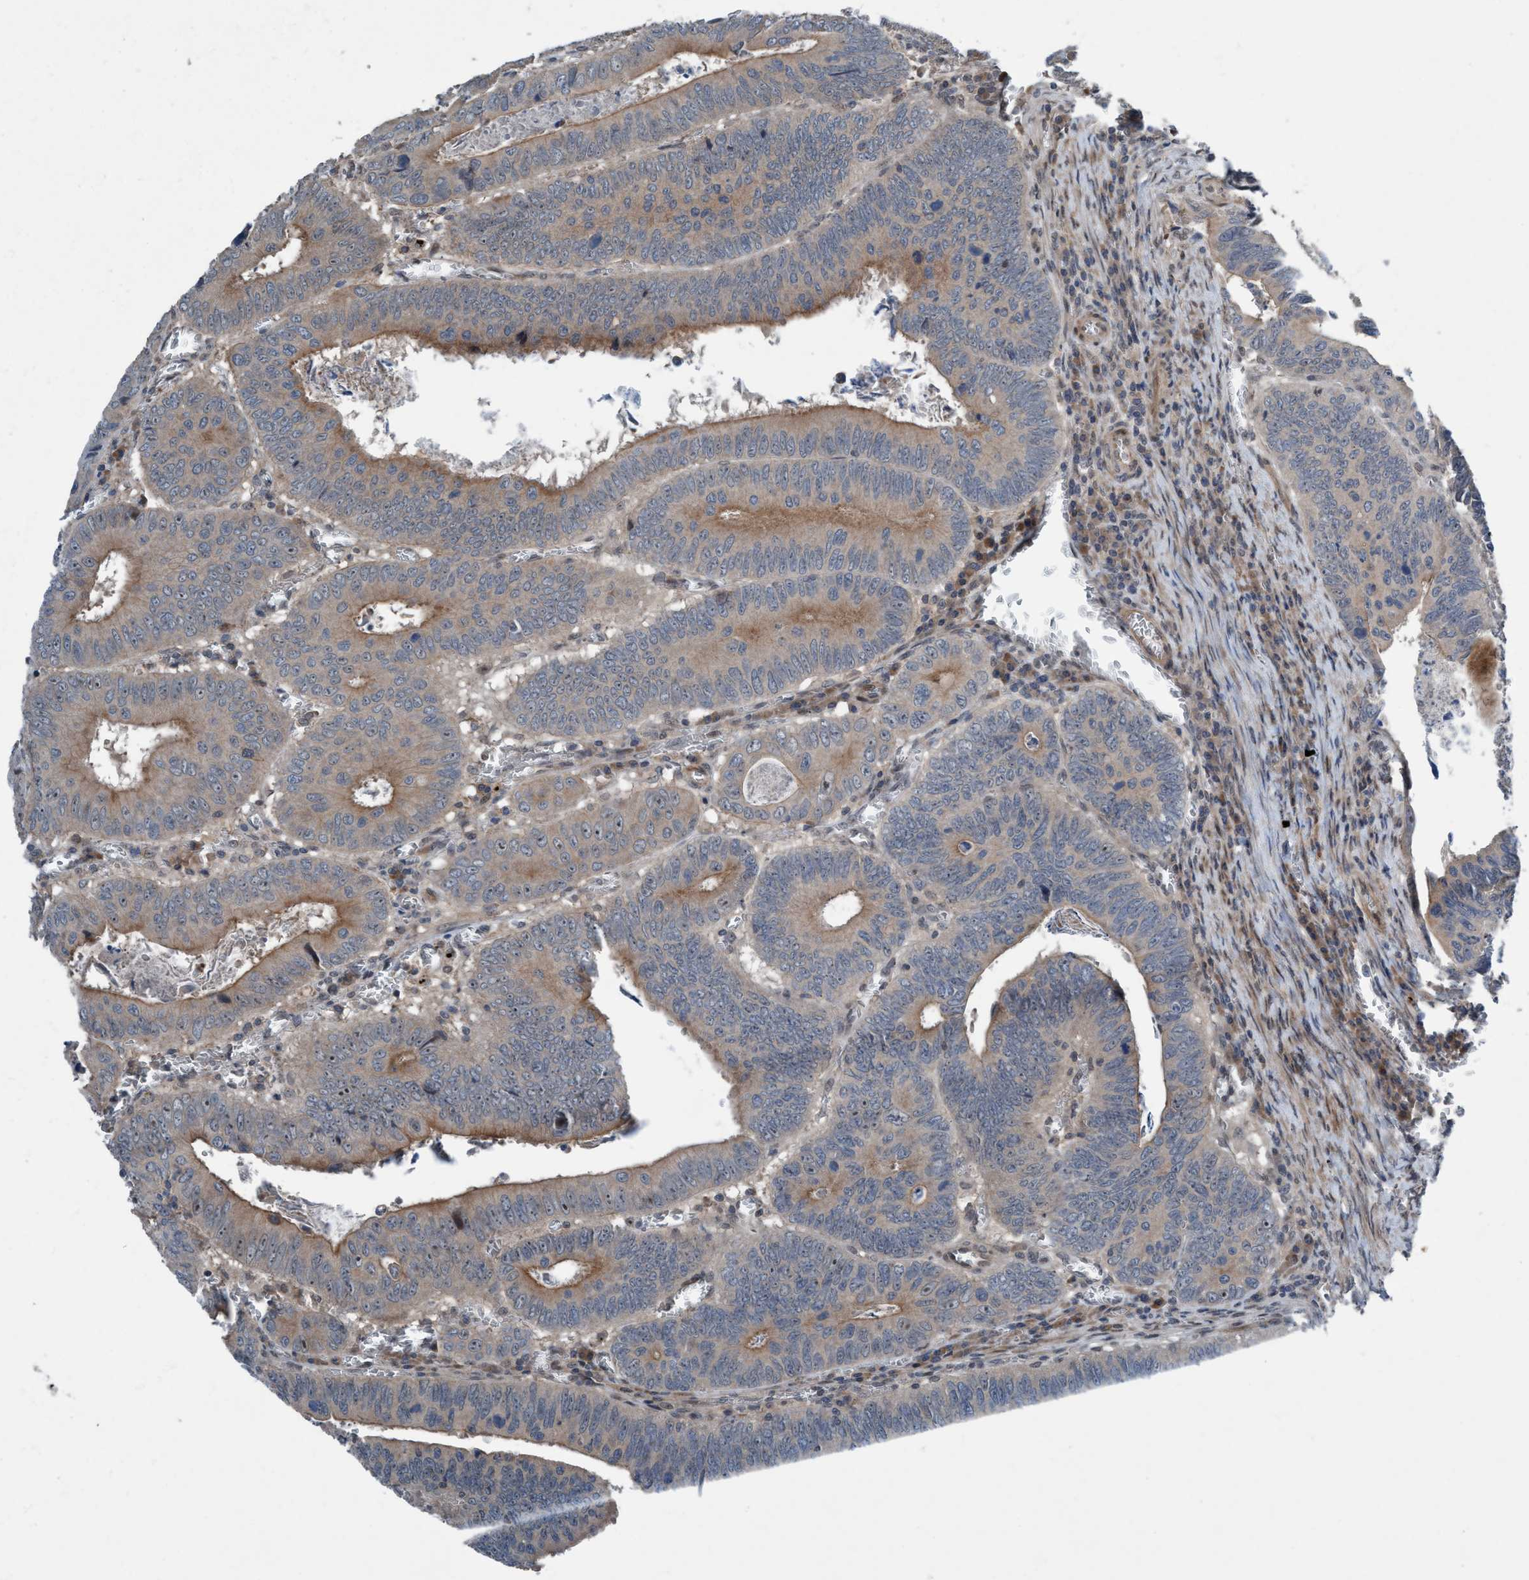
{"staining": {"intensity": "moderate", "quantity": "25%-75%", "location": "cytoplasmic/membranous,nuclear"}, "tissue": "colorectal cancer", "cell_type": "Tumor cells", "image_type": "cancer", "snomed": [{"axis": "morphology", "description": "Inflammation, NOS"}, {"axis": "morphology", "description": "Adenocarcinoma, NOS"}, {"axis": "topography", "description": "Colon"}], "caption": "Moderate cytoplasmic/membranous and nuclear protein staining is identified in approximately 25%-75% of tumor cells in colorectal cancer.", "gene": "NISCH", "patient": {"sex": "male", "age": 72}}